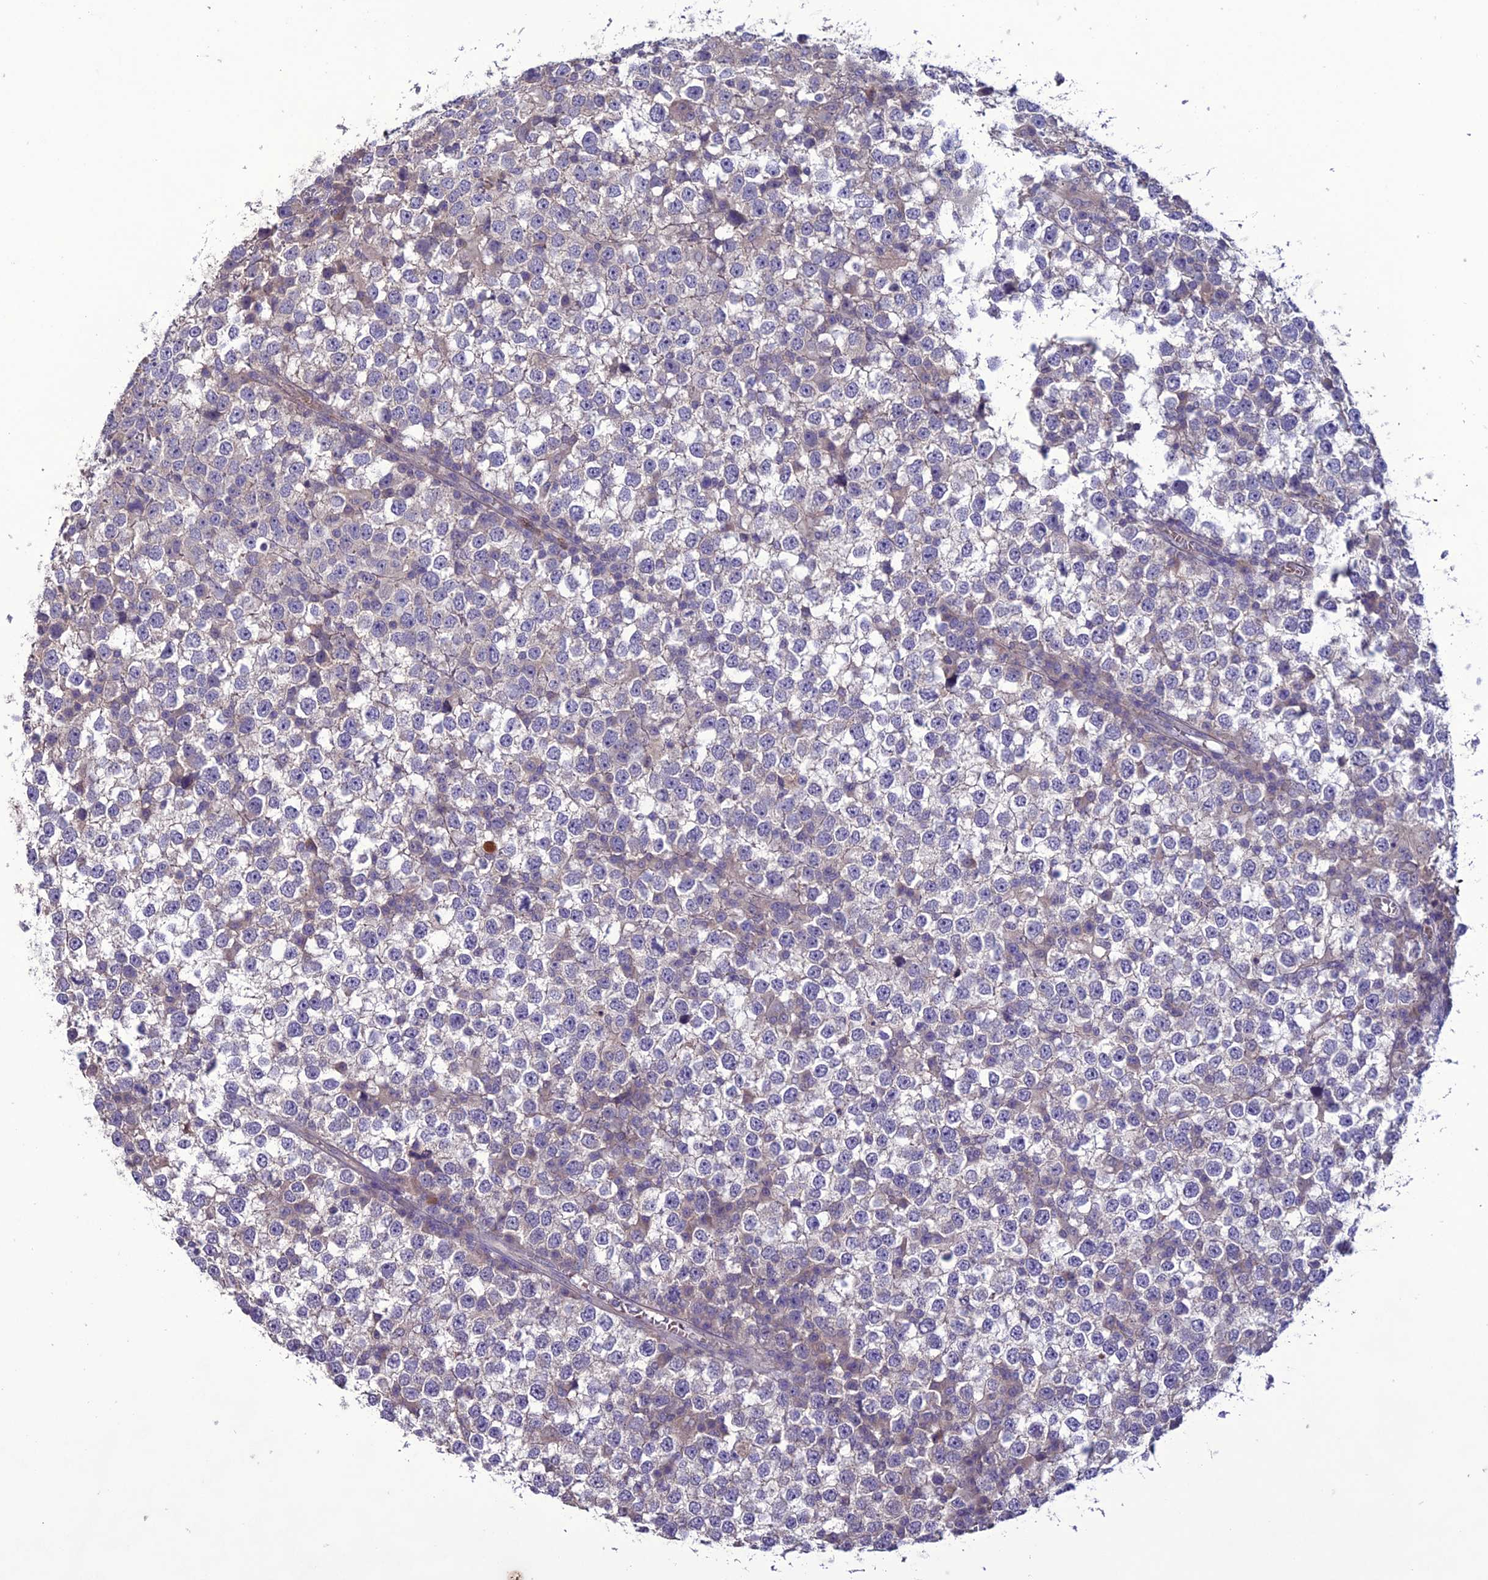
{"staining": {"intensity": "negative", "quantity": "none", "location": "none"}, "tissue": "testis cancer", "cell_type": "Tumor cells", "image_type": "cancer", "snomed": [{"axis": "morphology", "description": "Seminoma, NOS"}, {"axis": "topography", "description": "Testis"}], "caption": "There is no significant staining in tumor cells of testis seminoma.", "gene": "C2orf76", "patient": {"sex": "male", "age": 65}}